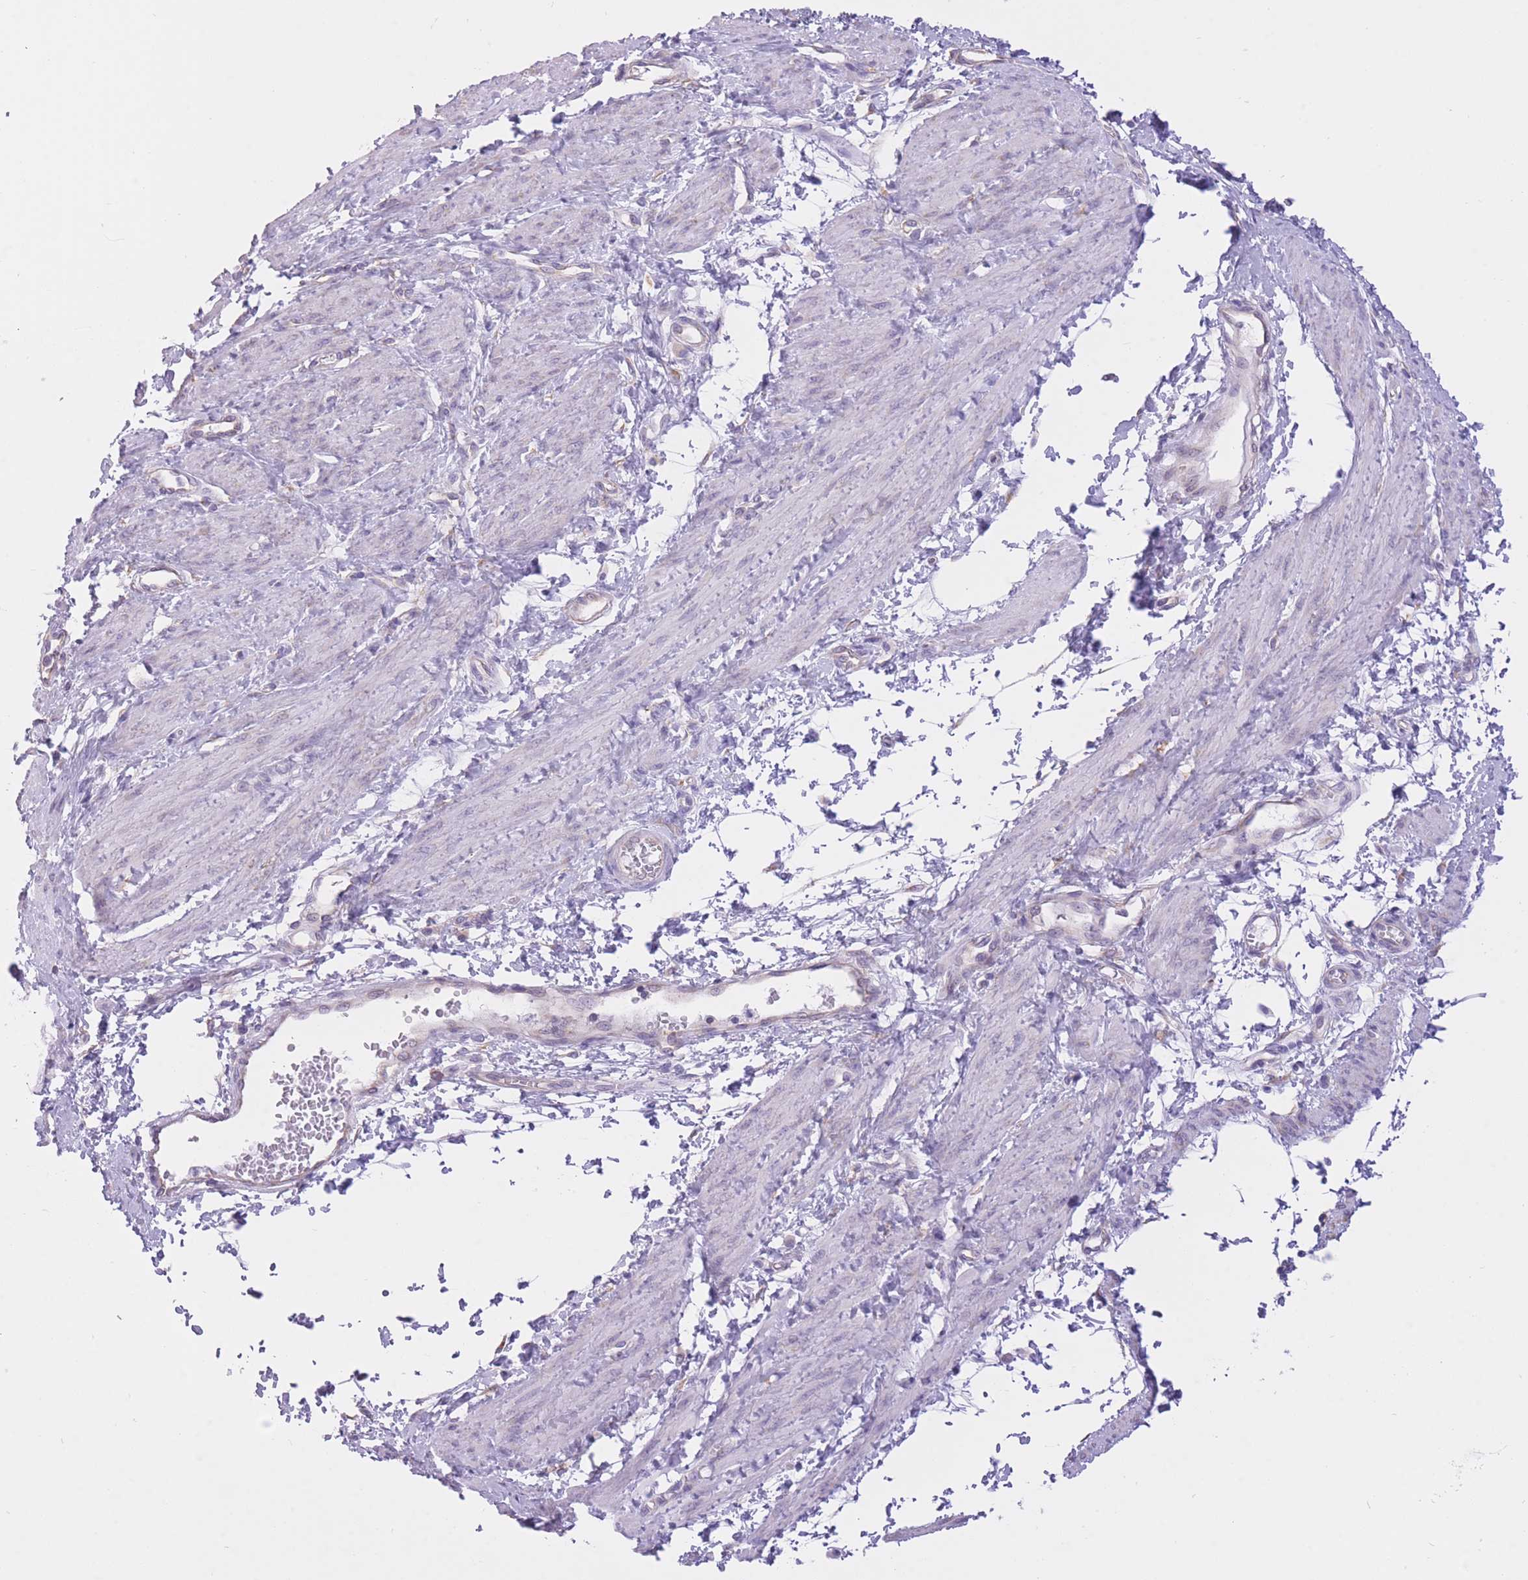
{"staining": {"intensity": "strong", "quantity": "<25%", "location": "cytoplasmic/membranous"}, "tissue": "smooth muscle", "cell_type": "Smooth muscle cells", "image_type": "normal", "snomed": [{"axis": "morphology", "description": "Normal tissue, NOS"}, {"axis": "topography", "description": "Smooth muscle"}, {"axis": "topography", "description": "Uterus"}], "caption": "Immunohistochemical staining of normal smooth muscle demonstrates <25% levels of strong cytoplasmic/membranous protein staining in about <25% of smooth muscle cells. The protein of interest is shown in brown color, while the nuclei are stained blue.", "gene": "ZNF501", "patient": {"sex": "female", "age": 39}}